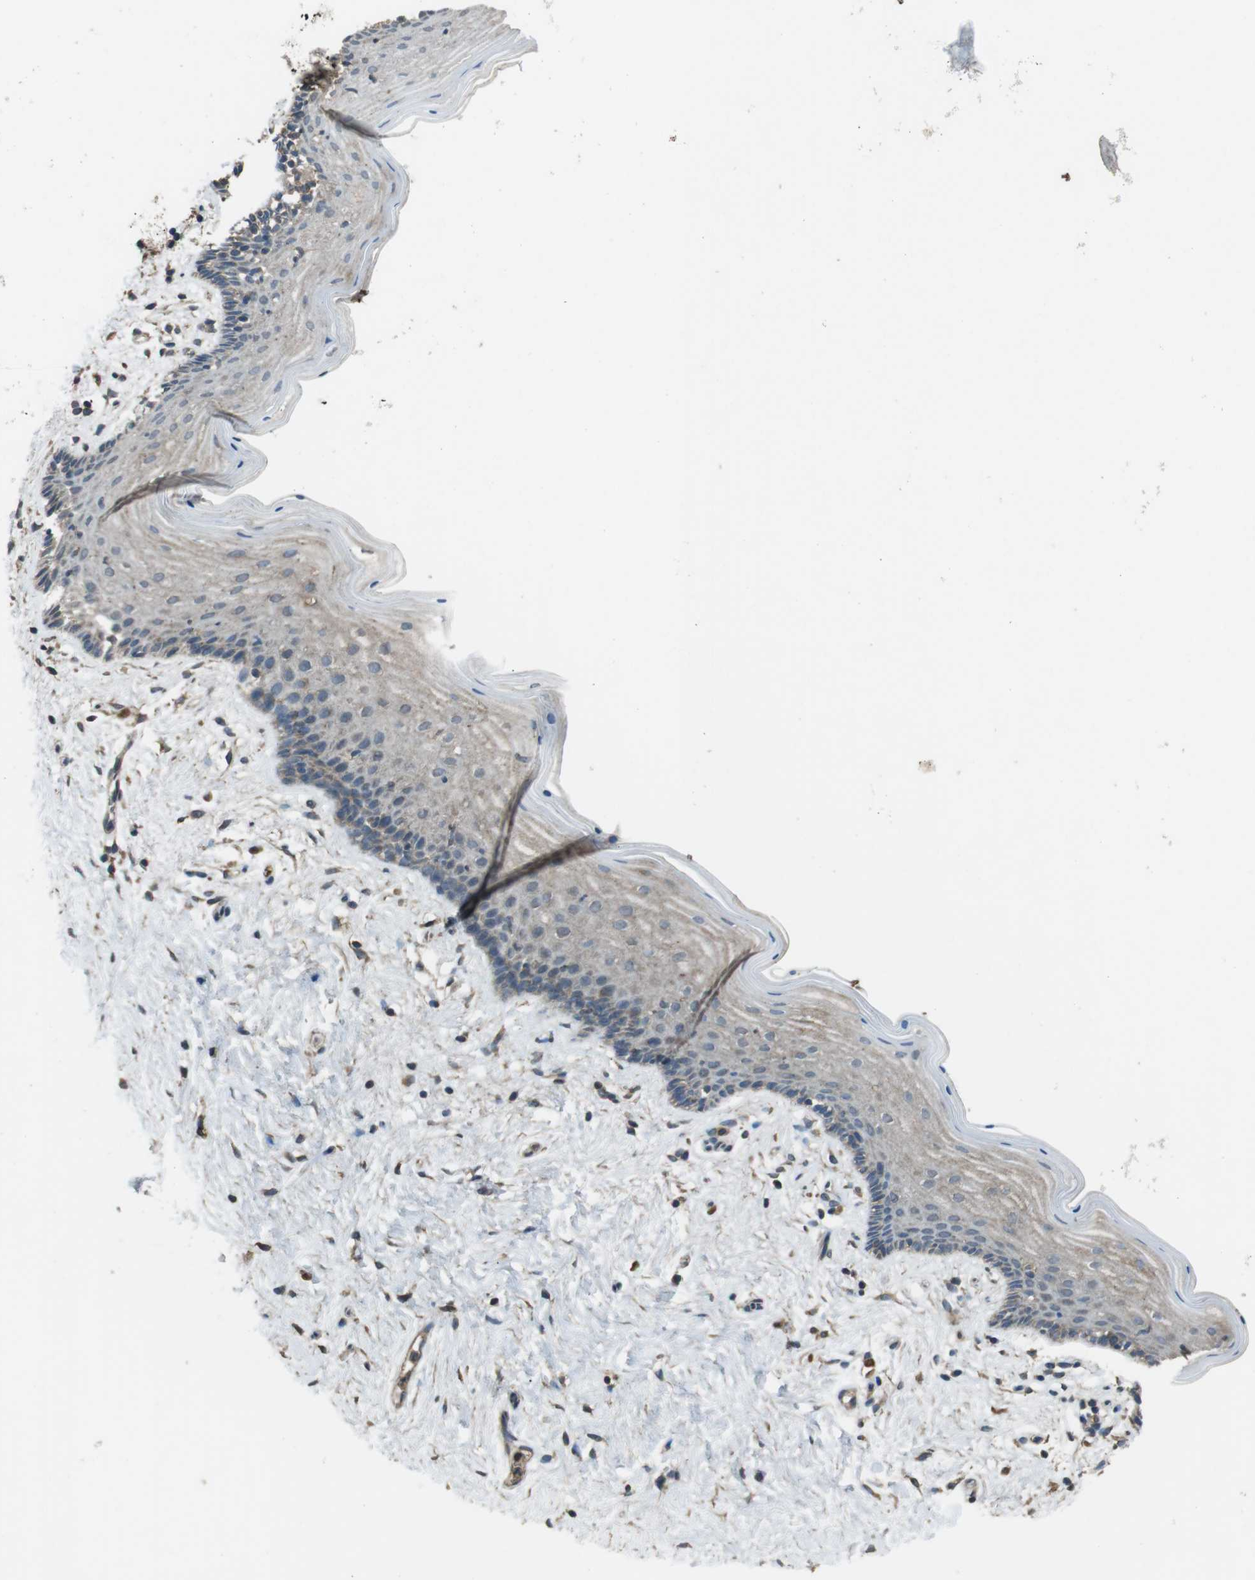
{"staining": {"intensity": "weak", "quantity": "<25%", "location": "cytoplasmic/membranous"}, "tissue": "vagina", "cell_type": "Squamous epithelial cells", "image_type": "normal", "snomed": [{"axis": "morphology", "description": "Normal tissue, NOS"}, {"axis": "topography", "description": "Vagina"}], "caption": "Squamous epithelial cells show no significant protein staining in benign vagina. Nuclei are stained in blue.", "gene": "FUT2", "patient": {"sex": "female", "age": 44}}